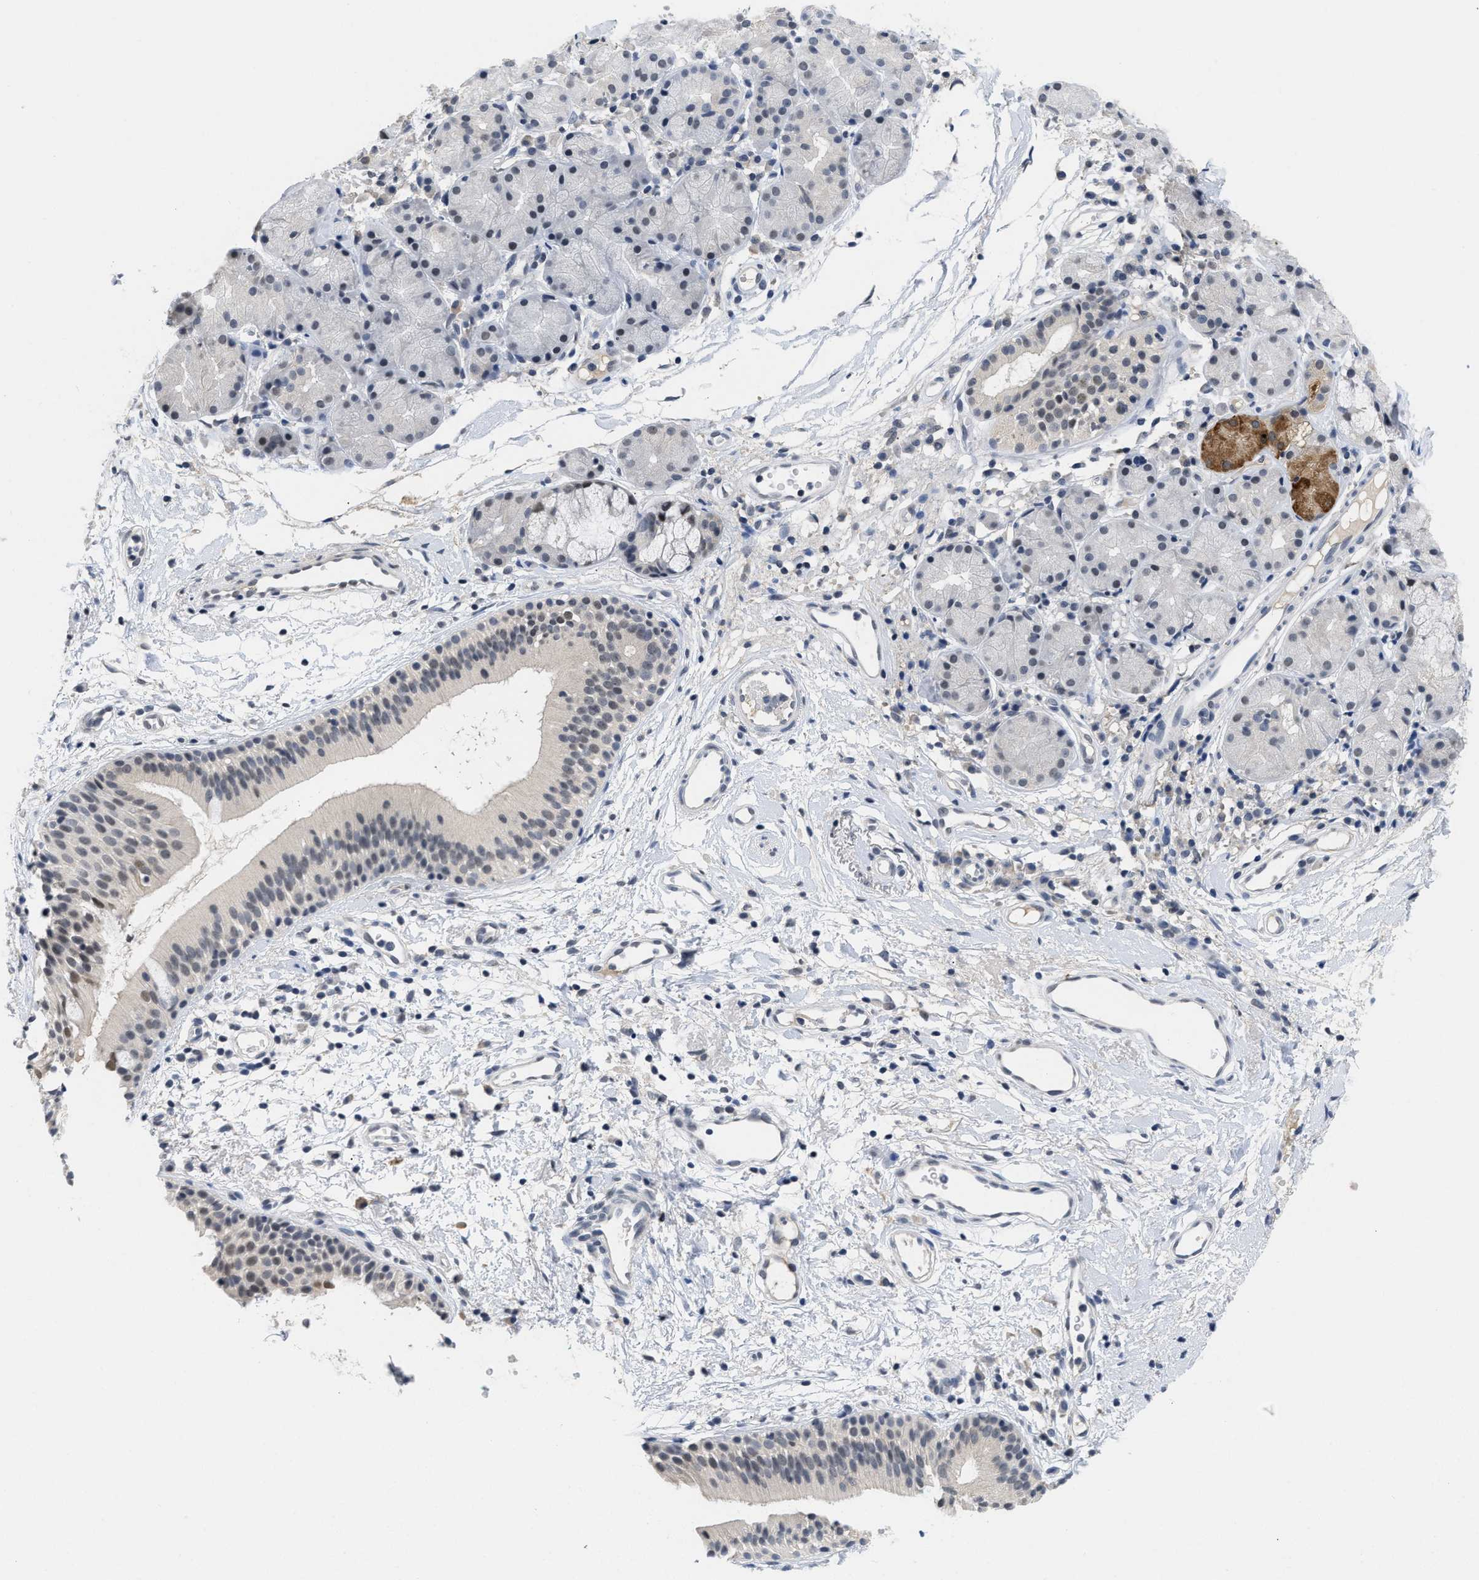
{"staining": {"intensity": "moderate", "quantity": "<25%", "location": "nuclear"}, "tissue": "nasopharynx", "cell_type": "Respiratory epithelial cells", "image_type": "normal", "snomed": [{"axis": "morphology", "description": "Normal tissue, NOS"}, {"axis": "morphology", "description": "Basal cell carcinoma"}, {"axis": "topography", "description": "Cartilage tissue"}, {"axis": "topography", "description": "Nasopharynx"}, {"axis": "topography", "description": "Oral tissue"}], "caption": "Approximately <25% of respiratory epithelial cells in unremarkable human nasopharynx display moderate nuclear protein positivity as visualized by brown immunohistochemical staining.", "gene": "GGNBP2", "patient": {"sex": "female", "age": 77}}